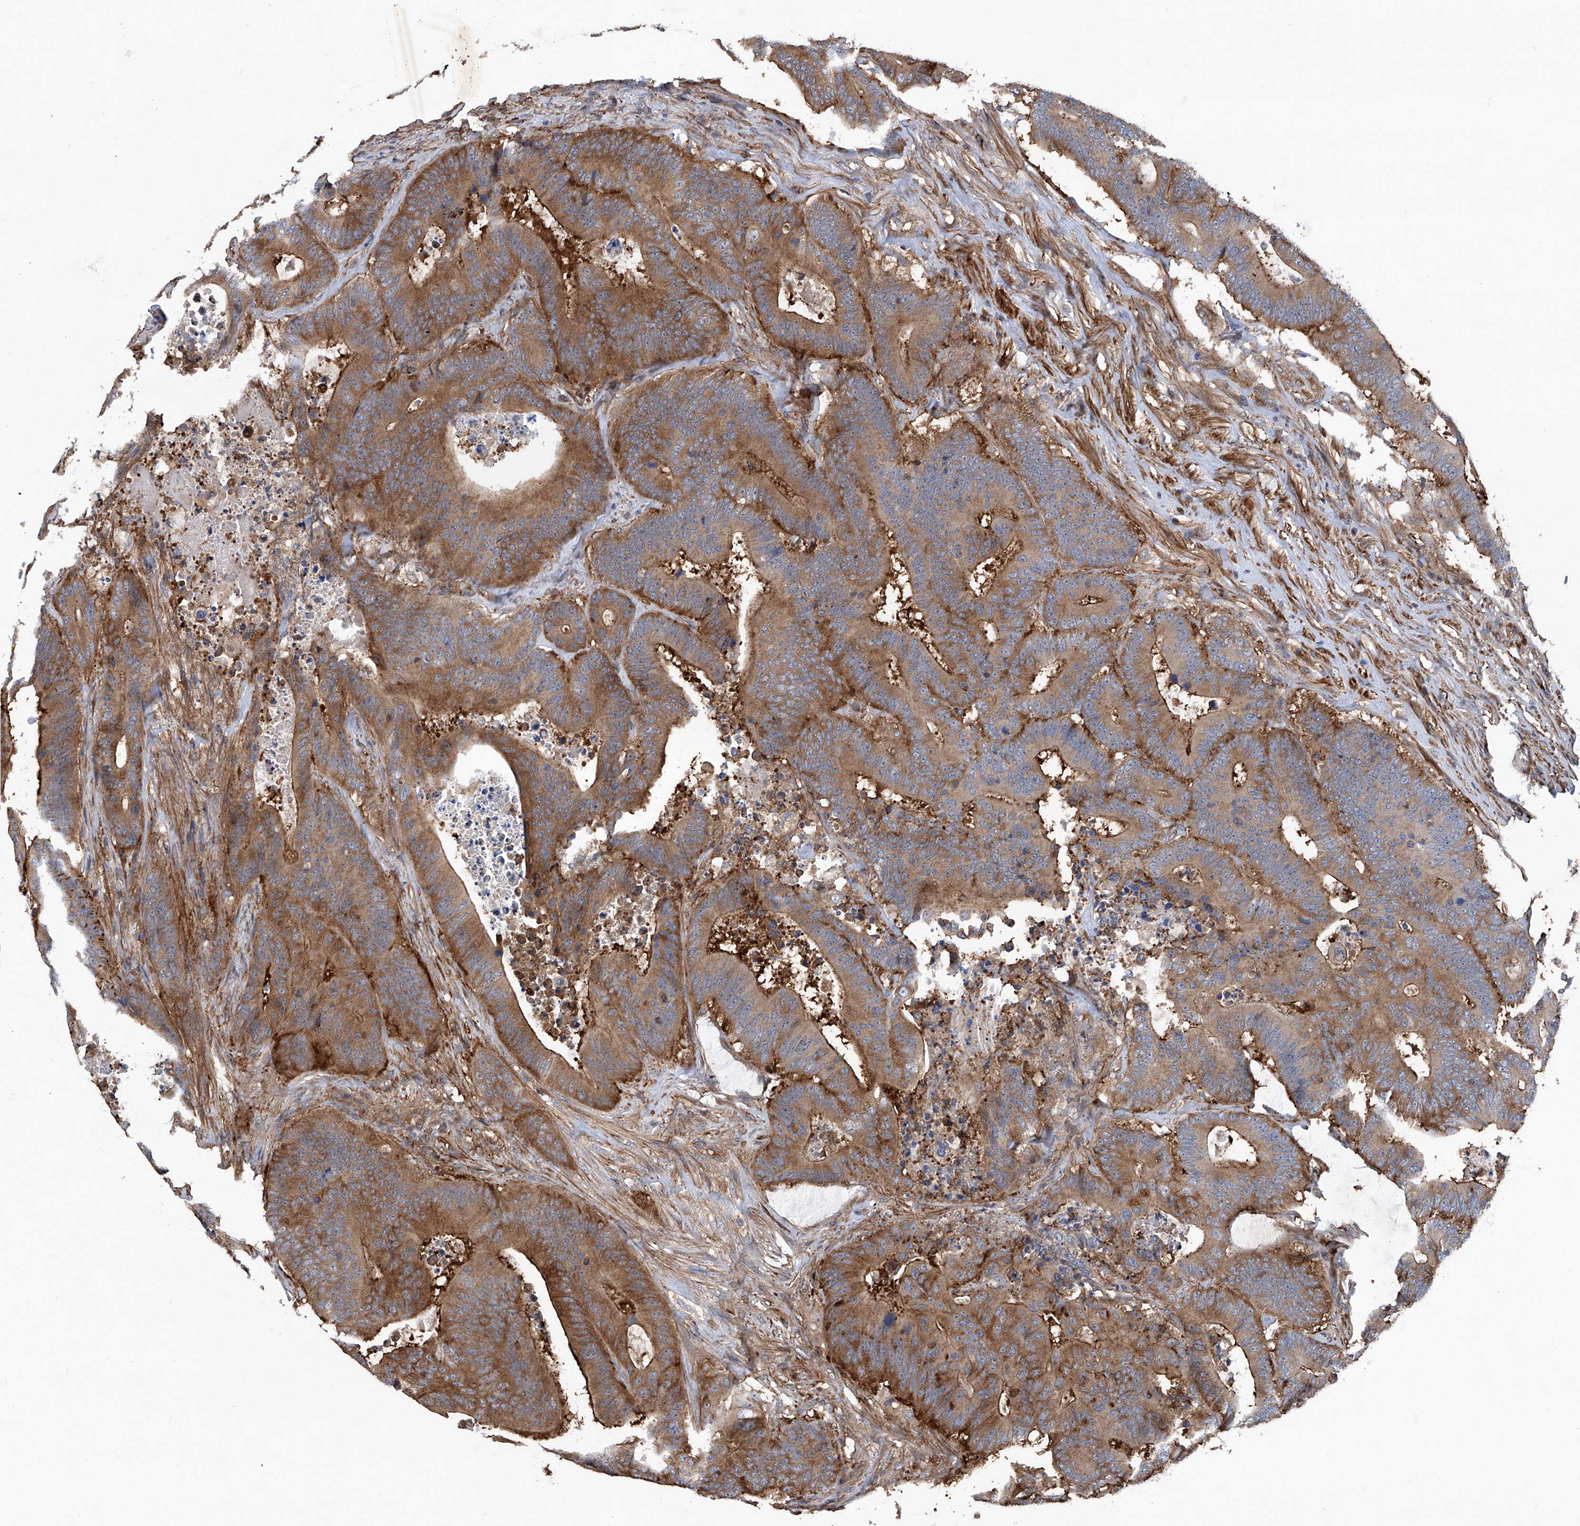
{"staining": {"intensity": "moderate", "quantity": ">75%", "location": "cytoplasmic/membranous"}, "tissue": "colorectal cancer", "cell_type": "Tumor cells", "image_type": "cancer", "snomed": [{"axis": "morphology", "description": "Adenocarcinoma, NOS"}, {"axis": "topography", "description": "Colon"}], "caption": "The immunohistochemical stain highlights moderate cytoplasmic/membranous positivity in tumor cells of adenocarcinoma (colorectal) tissue.", "gene": "NT5C3A", "patient": {"sex": "male", "age": 83}}